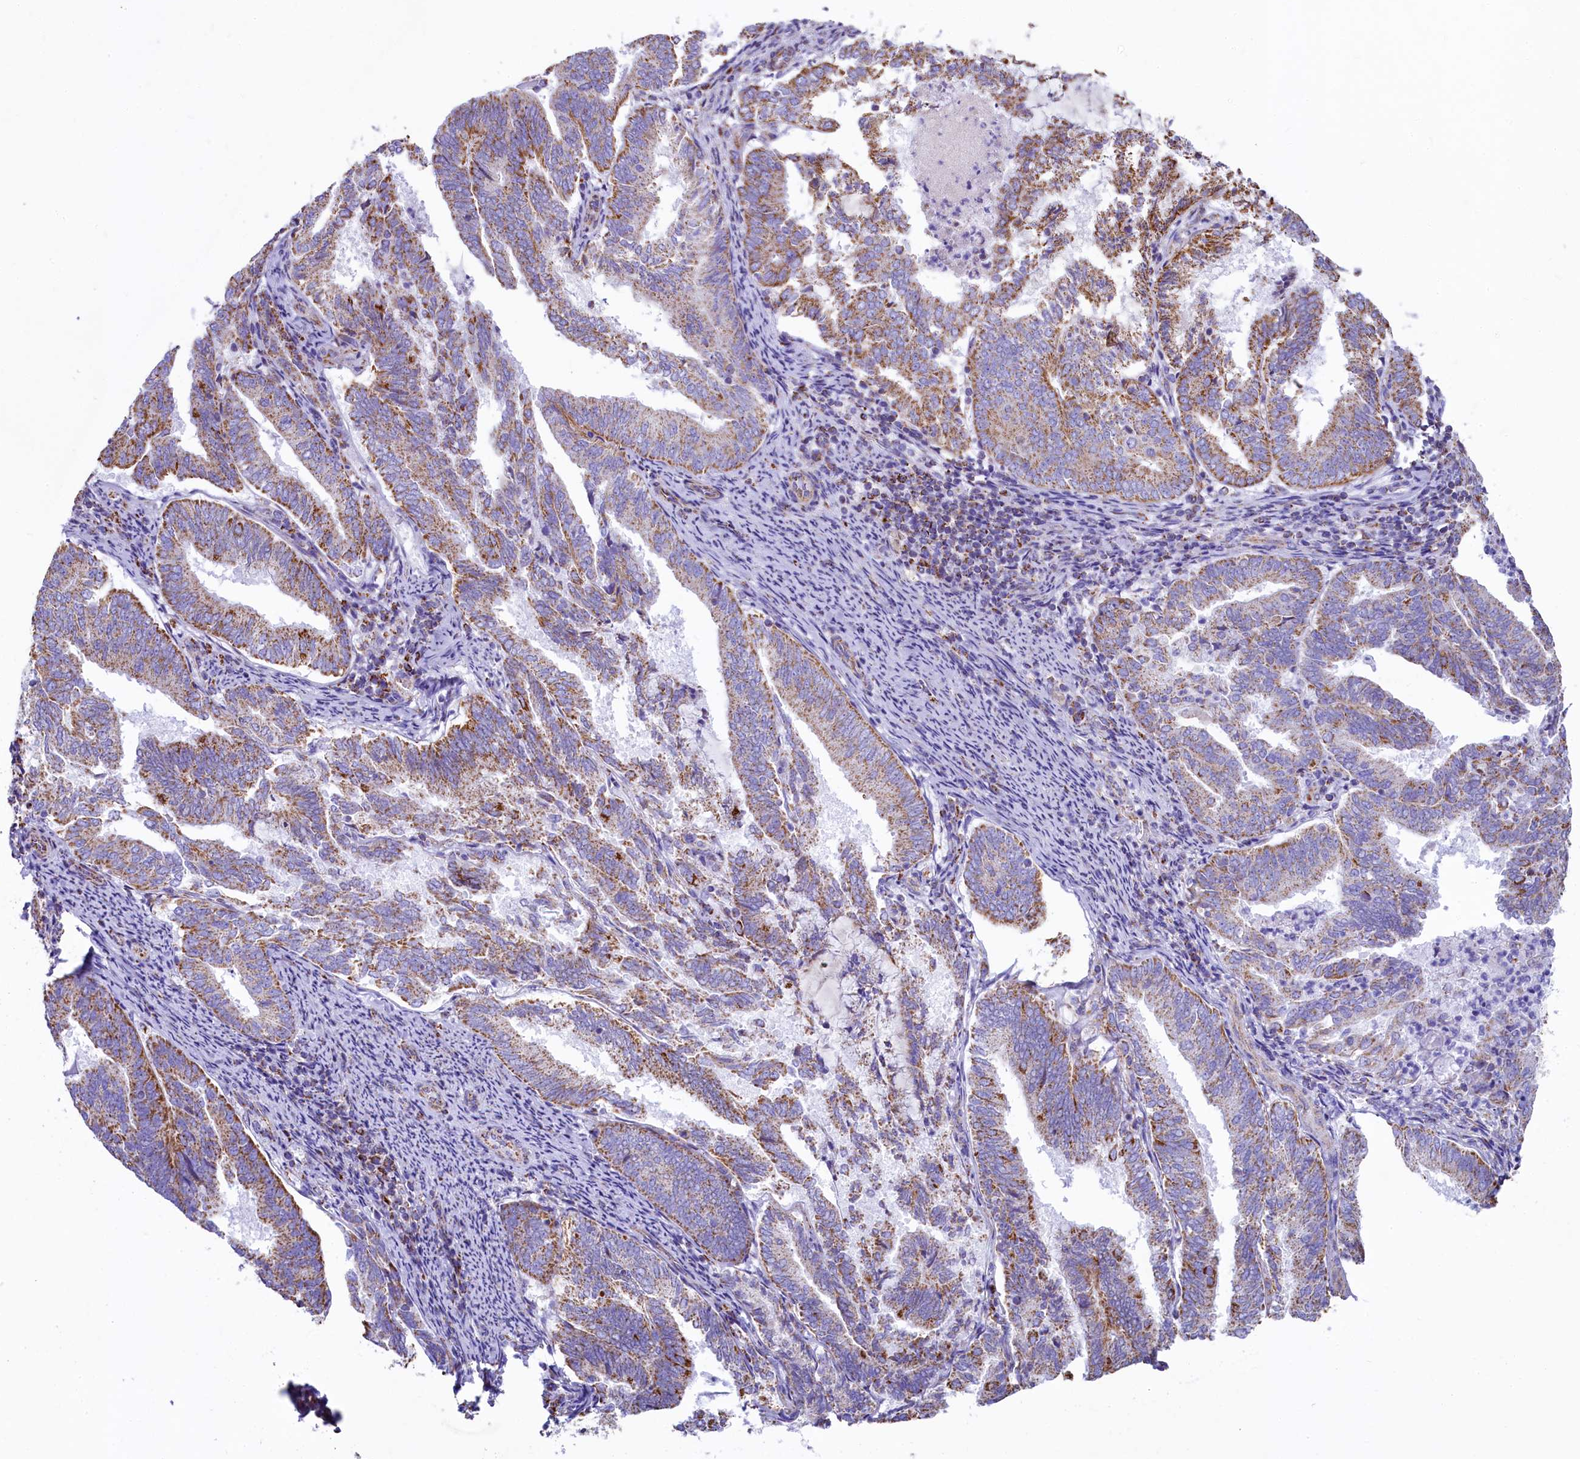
{"staining": {"intensity": "moderate", "quantity": "25%-75%", "location": "cytoplasmic/membranous"}, "tissue": "endometrial cancer", "cell_type": "Tumor cells", "image_type": "cancer", "snomed": [{"axis": "morphology", "description": "Adenocarcinoma, NOS"}, {"axis": "topography", "description": "Endometrium"}], "caption": "Endometrial adenocarcinoma was stained to show a protein in brown. There is medium levels of moderate cytoplasmic/membranous expression in about 25%-75% of tumor cells. The protein of interest is shown in brown color, while the nuclei are stained blue.", "gene": "IDH3A", "patient": {"sex": "female", "age": 80}}